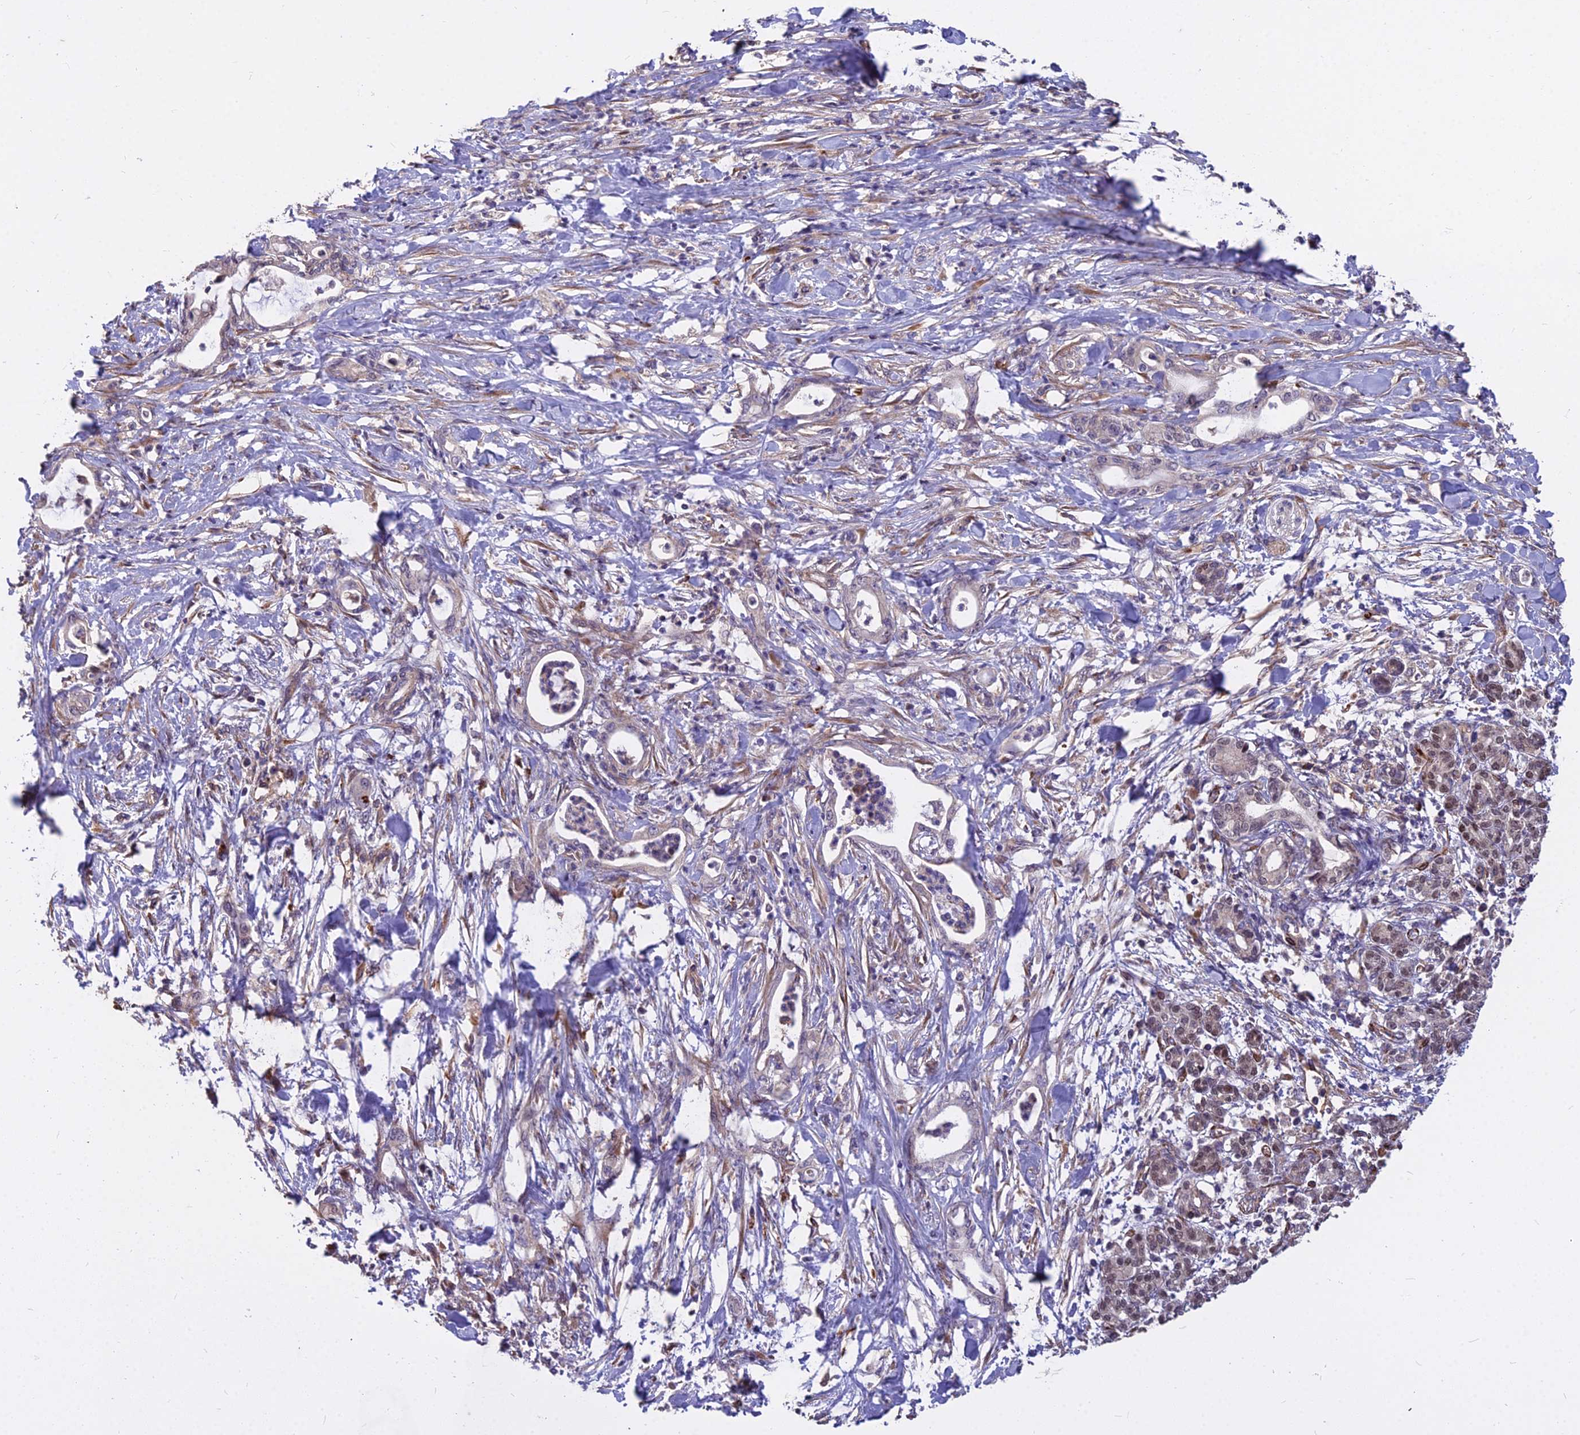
{"staining": {"intensity": "negative", "quantity": "none", "location": "none"}, "tissue": "pancreatic cancer", "cell_type": "Tumor cells", "image_type": "cancer", "snomed": [{"axis": "morphology", "description": "Adenocarcinoma, NOS"}, {"axis": "topography", "description": "Pancreas"}], "caption": "Tumor cells show no significant protein expression in adenocarcinoma (pancreatic).", "gene": "TCEA3", "patient": {"sex": "female", "age": 55}}